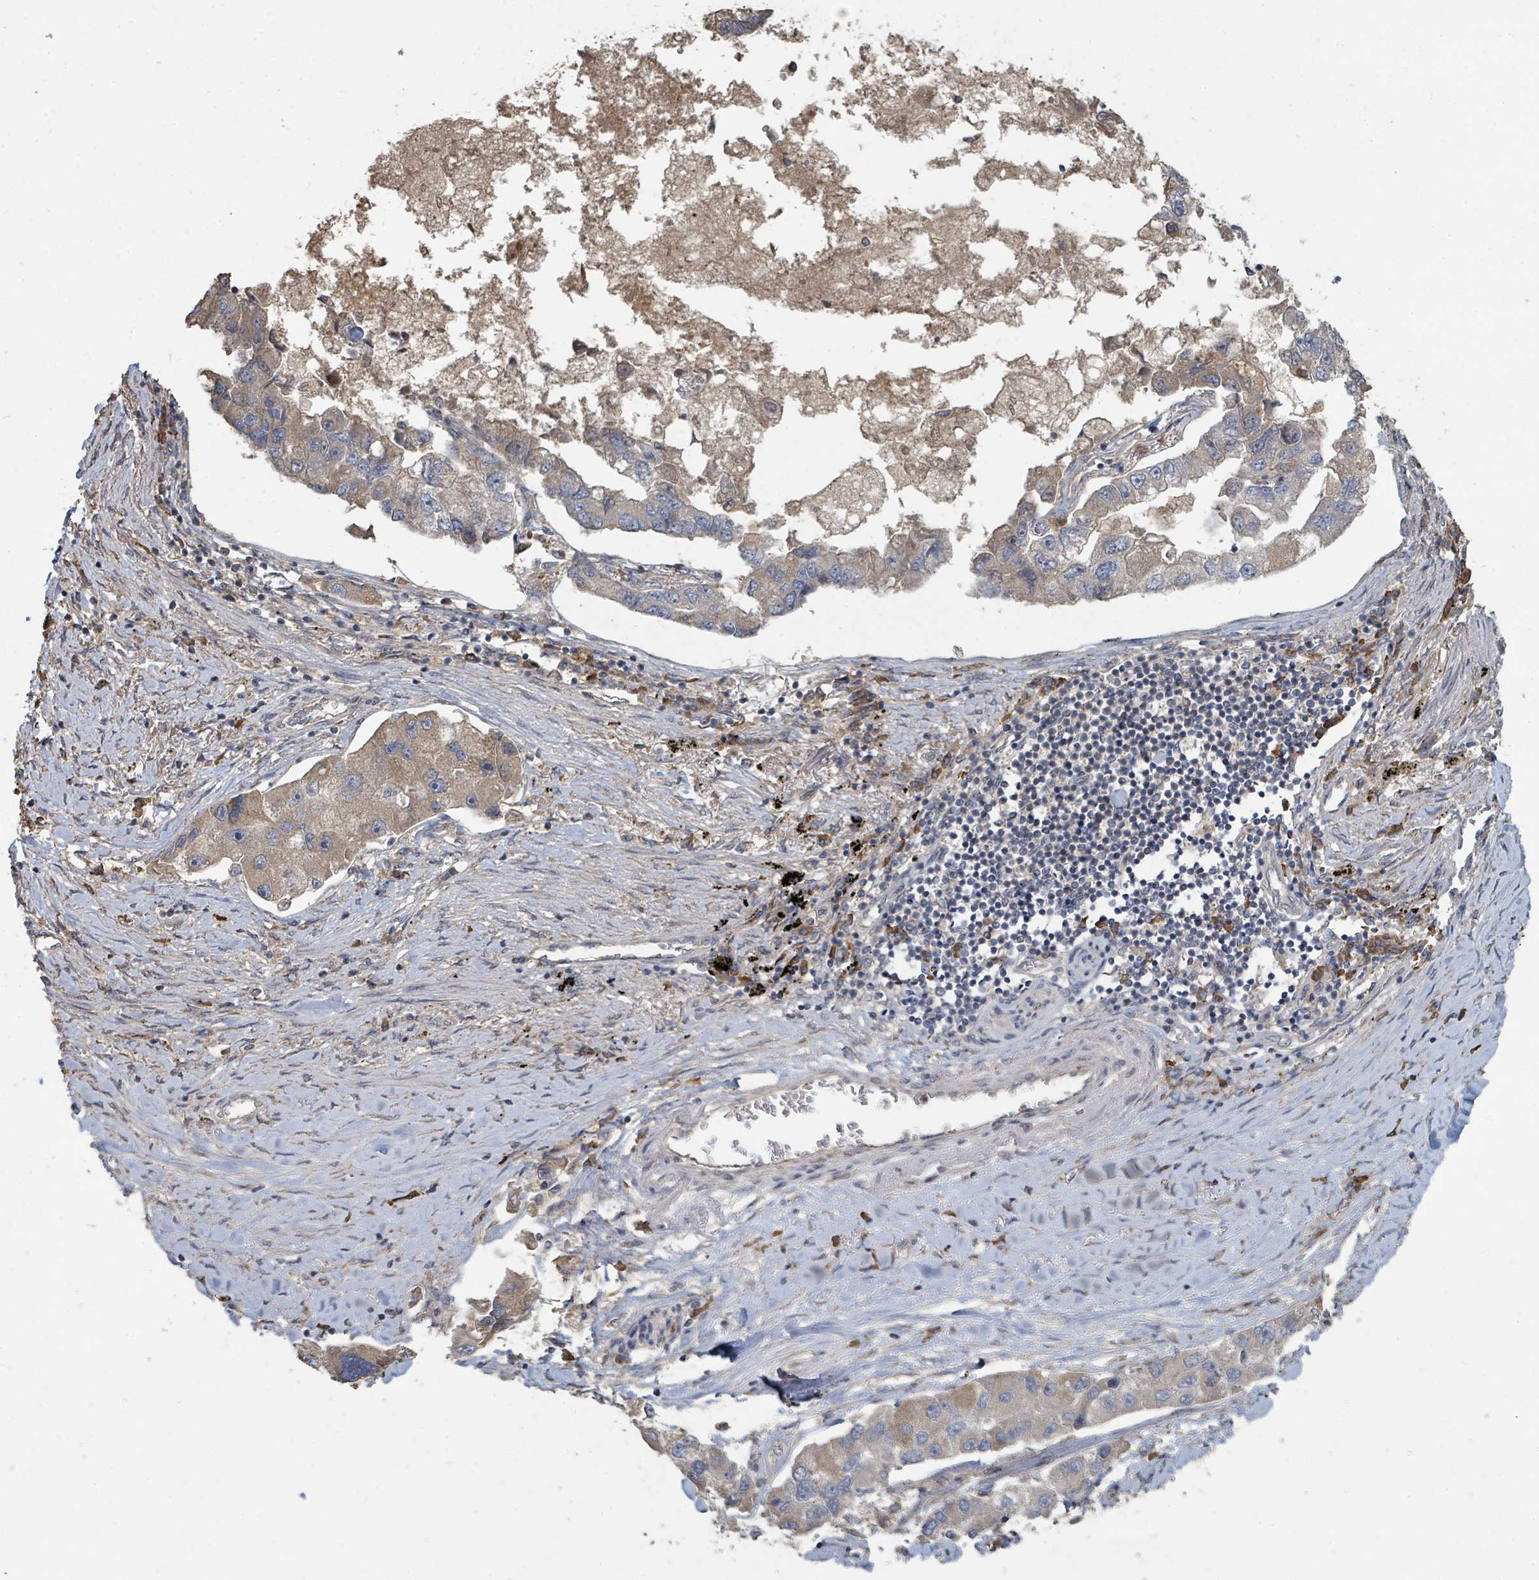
{"staining": {"intensity": "weak", "quantity": "25%-75%", "location": "cytoplasmic/membranous"}, "tissue": "lung cancer", "cell_type": "Tumor cells", "image_type": "cancer", "snomed": [{"axis": "morphology", "description": "Adenocarcinoma, NOS"}, {"axis": "topography", "description": "Lung"}], "caption": "This histopathology image reveals adenocarcinoma (lung) stained with immunohistochemistry (IHC) to label a protein in brown. The cytoplasmic/membranous of tumor cells show weak positivity for the protein. Nuclei are counter-stained blue.", "gene": "WDFY1", "patient": {"sex": "female", "age": 54}}